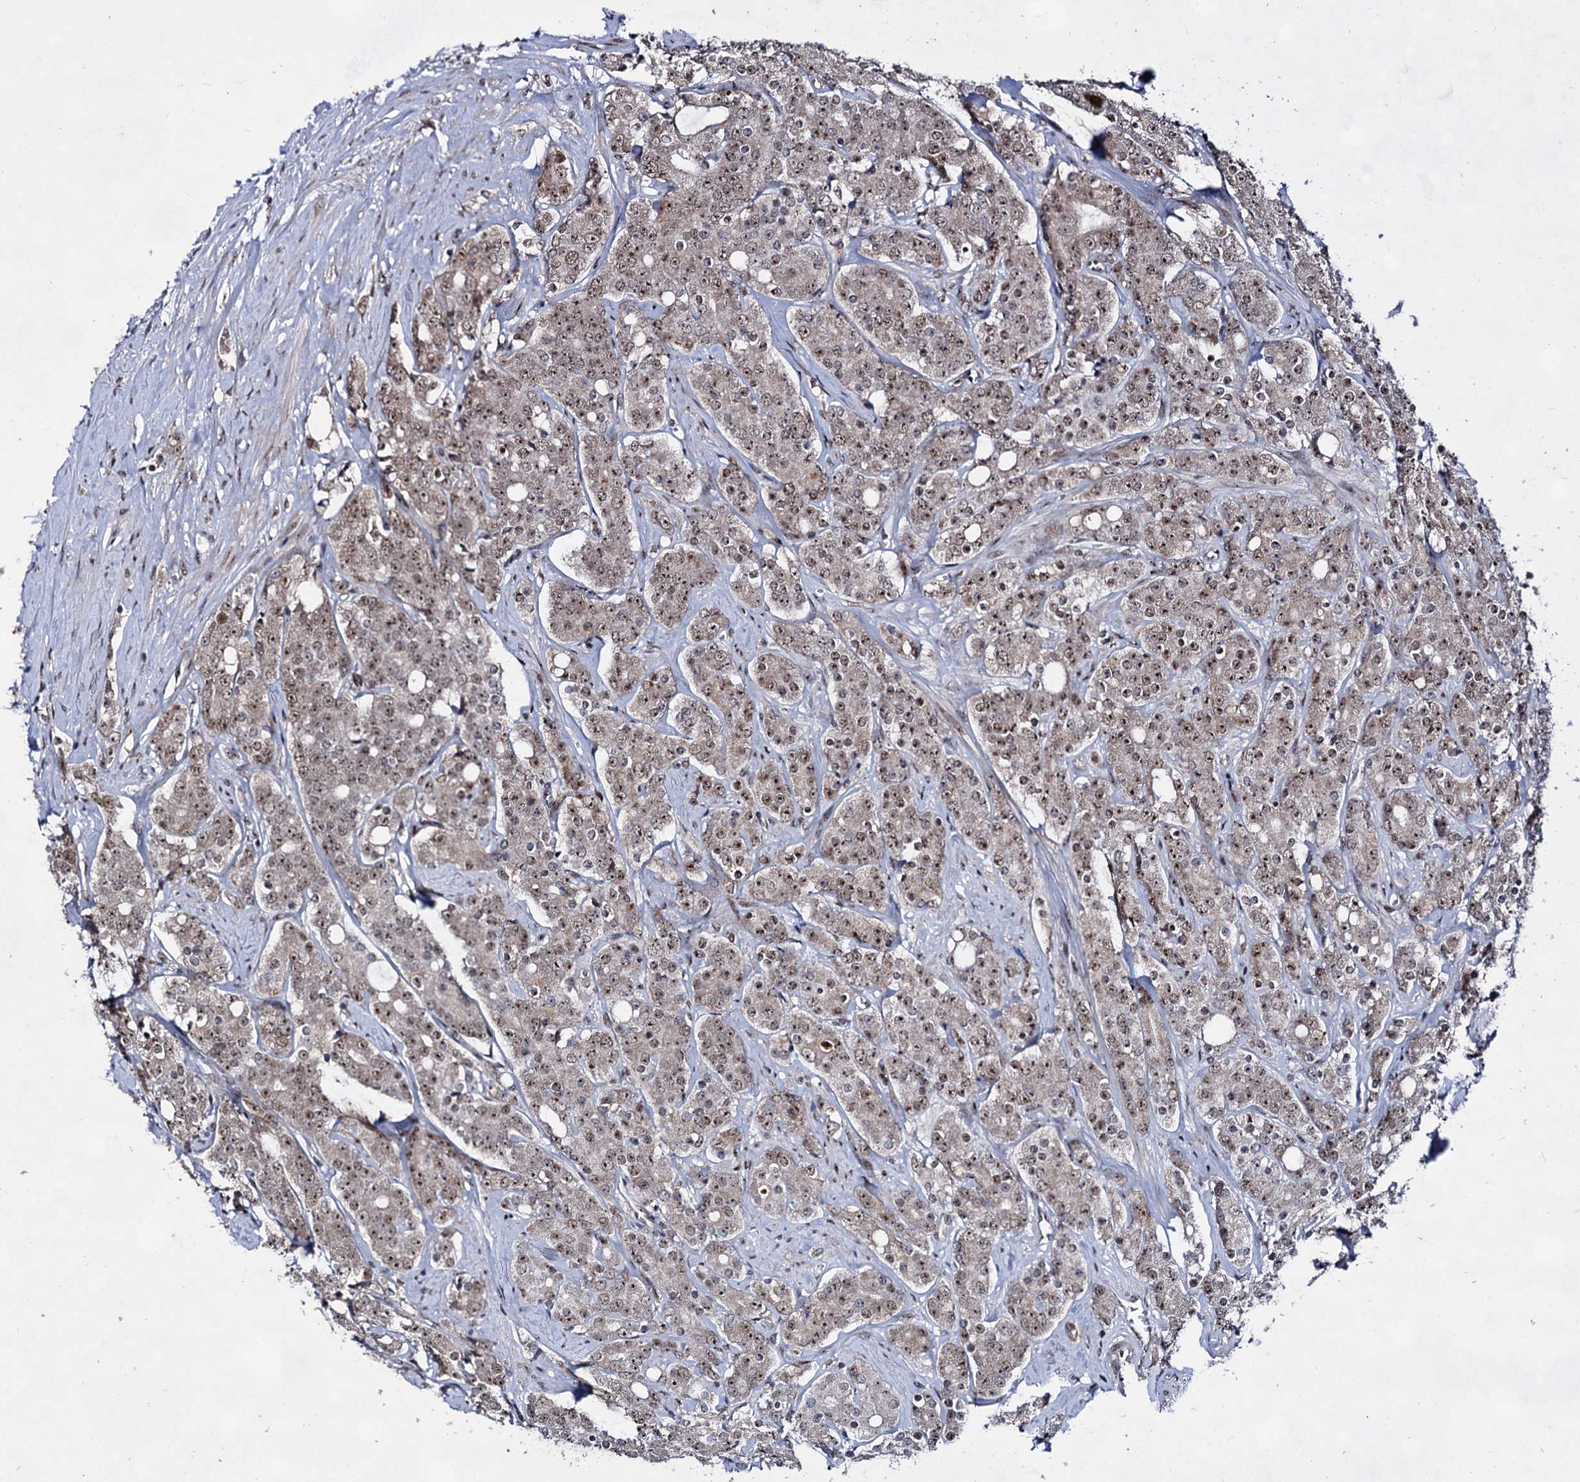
{"staining": {"intensity": "strong", "quantity": ">75%", "location": "nuclear"}, "tissue": "prostate cancer", "cell_type": "Tumor cells", "image_type": "cancer", "snomed": [{"axis": "morphology", "description": "Adenocarcinoma, High grade"}, {"axis": "topography", "description": "Prostate"}], "caption": "IHC photomicrograph of prostate cancer (high-grade adenocarcinoma) stained for a protein (brown), which shows high levels of strong nuclear staining in about >75% of tumor cells.", "gene": "EXOSC10", "patient": {"sex": "male", "age": 62}}